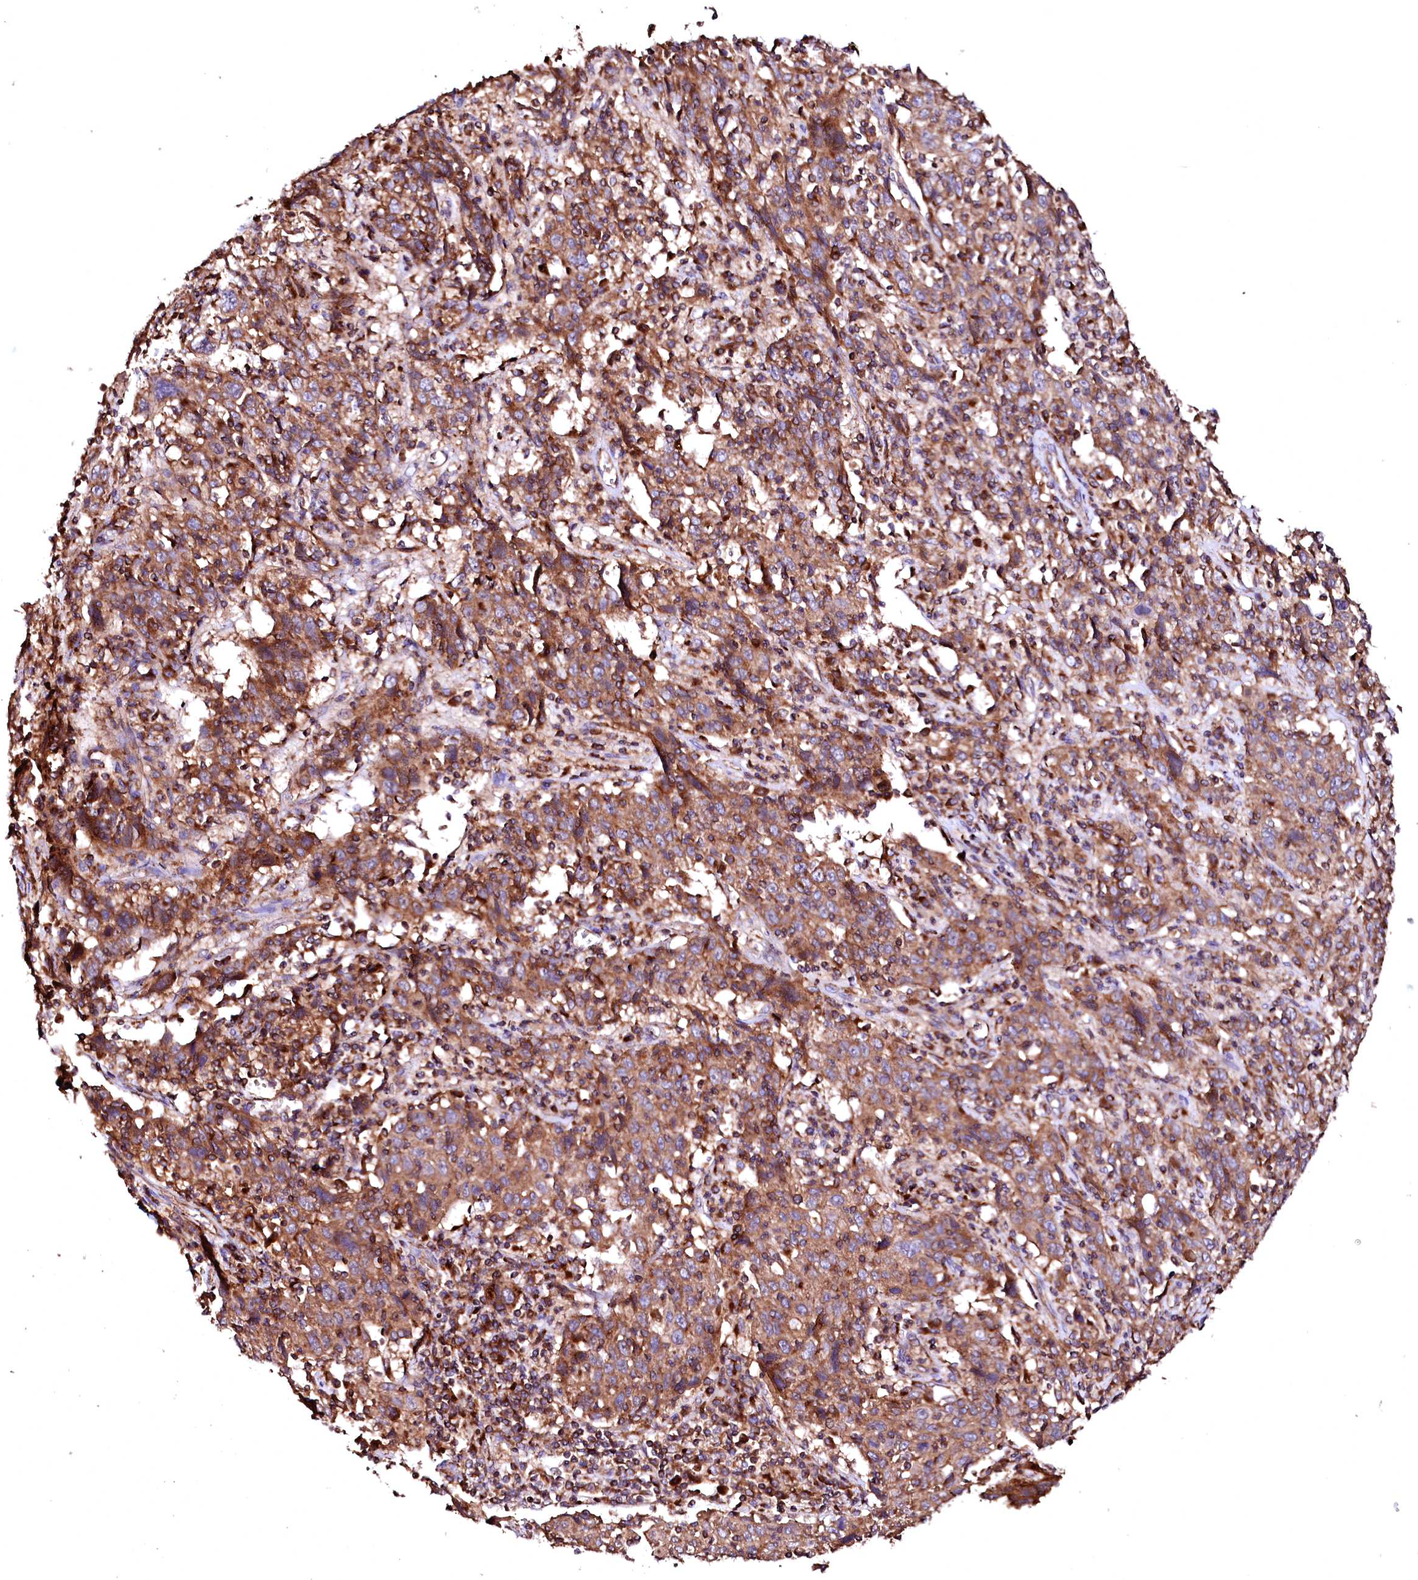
{"staining": {"intensity": "moderate", "quantity": ">75%", "location": "cytoplasmic/membranous"}, "tissue": "cervical cancer", "cell_type": "Tumor cells", "image_type": "cancer", "snomed": [{"axis": "morphology", "description": "Squamous cell carcinoma, NOS"}, {"axis": "topography", "description": "Cervix"}], "caption": "Immunohistochemistry micrograph of human squamous cell carcinoma (cervical) stained for a protein (brown), which exhibits medium levels of moderate cytoplasmic/membranous expression in about >75% of tumor cells.", "gene": "ST3GAL1", "patient": {"sex": "female", "age": 46}}